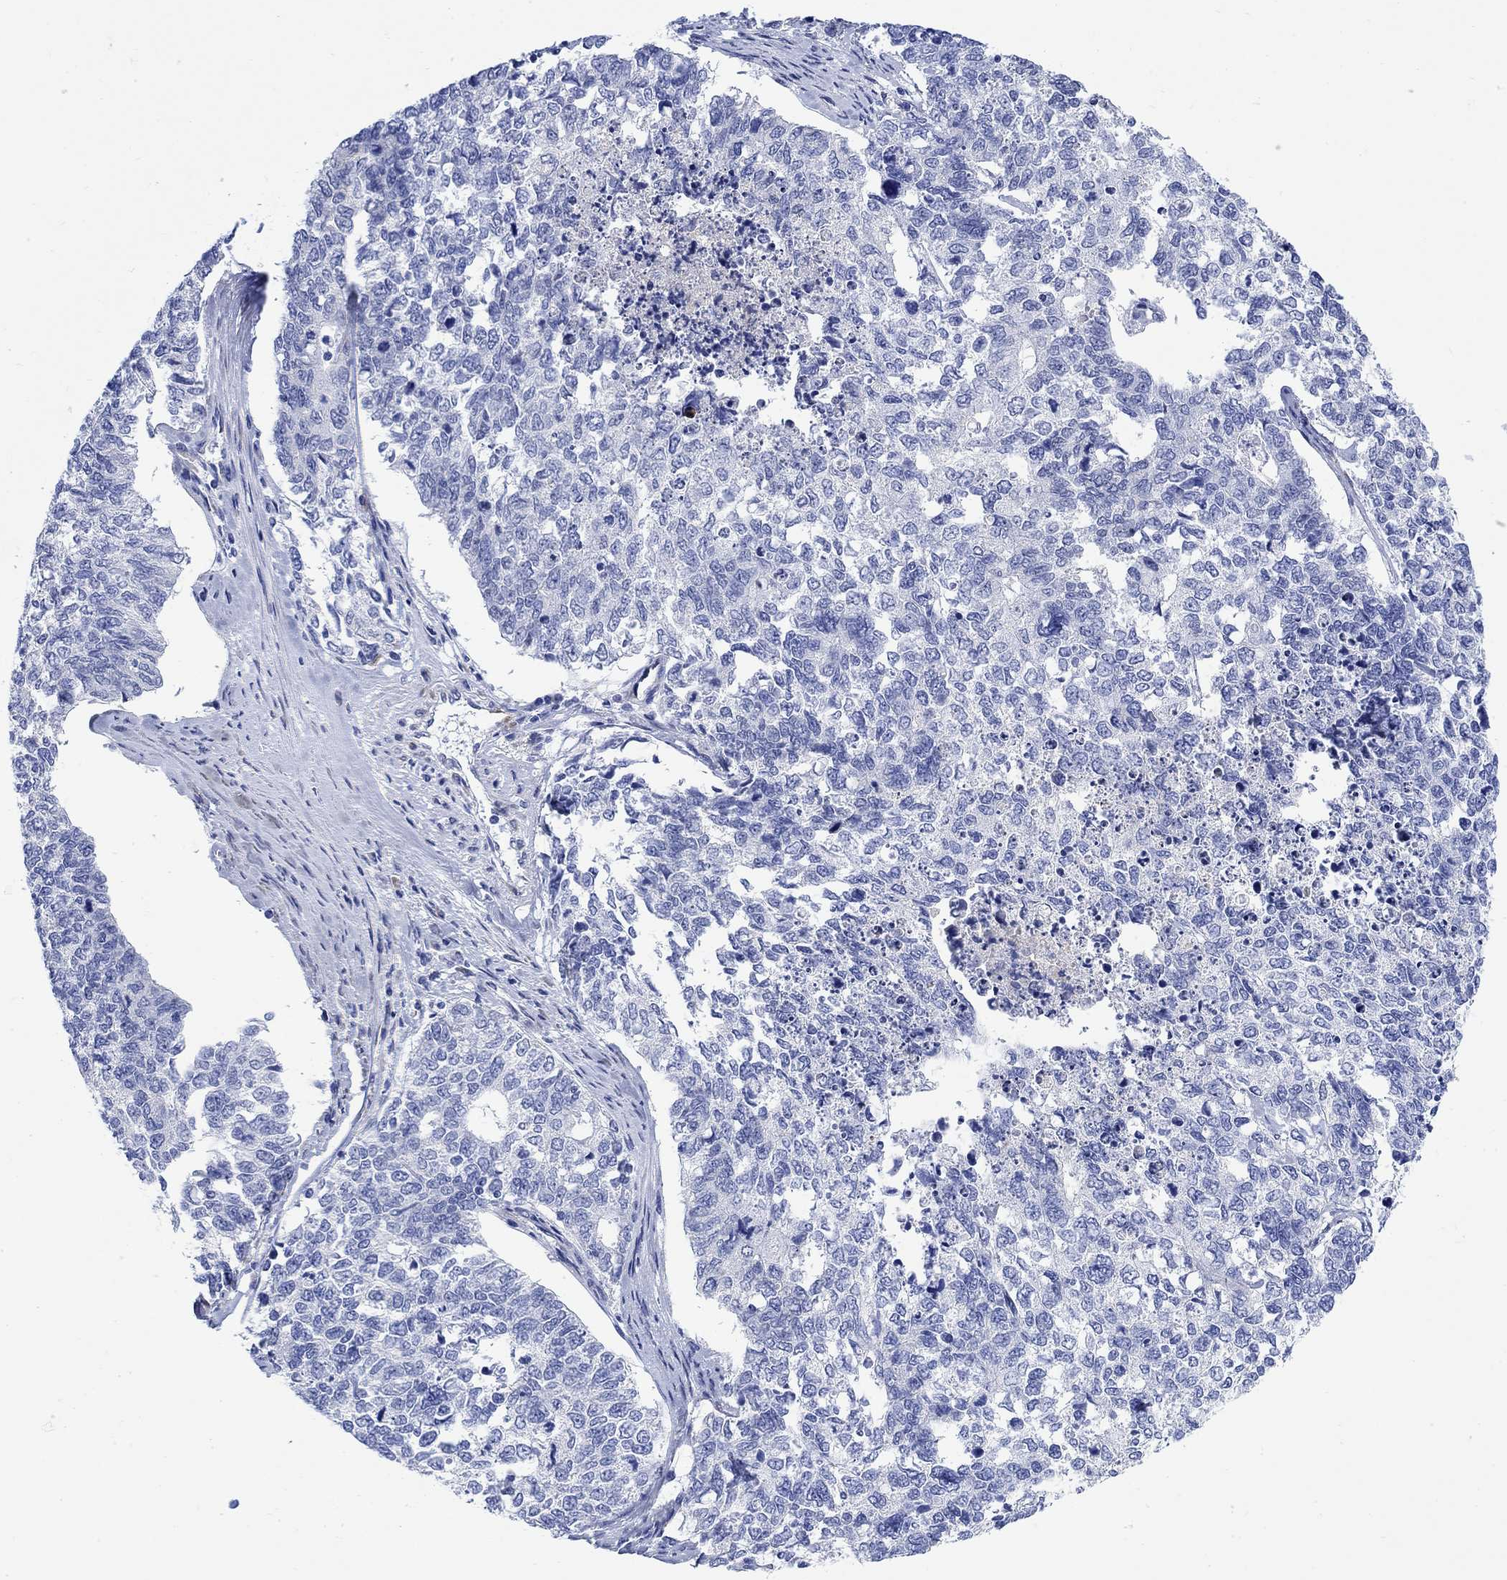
{"staining": {"intensity": "negative", "quantity": "none", "location": "none"}, "tissue": "cervical cancer", "cell_type": "Tumor cells", "image_type": "cancer", "snomed": [{"axis": "morphology", "description": "Squamous cell carcinoma, NOS"}, {"axis": "topography", "description": "Cervix"}], "caption": "Cervical squamous cell carcinoma was stained to show a protein in brown. There is no significant staining in tumor cells. Nuclei are stained in blue.", "gene": "MYL1", "patient": {"sex": "female", "age": 63}}